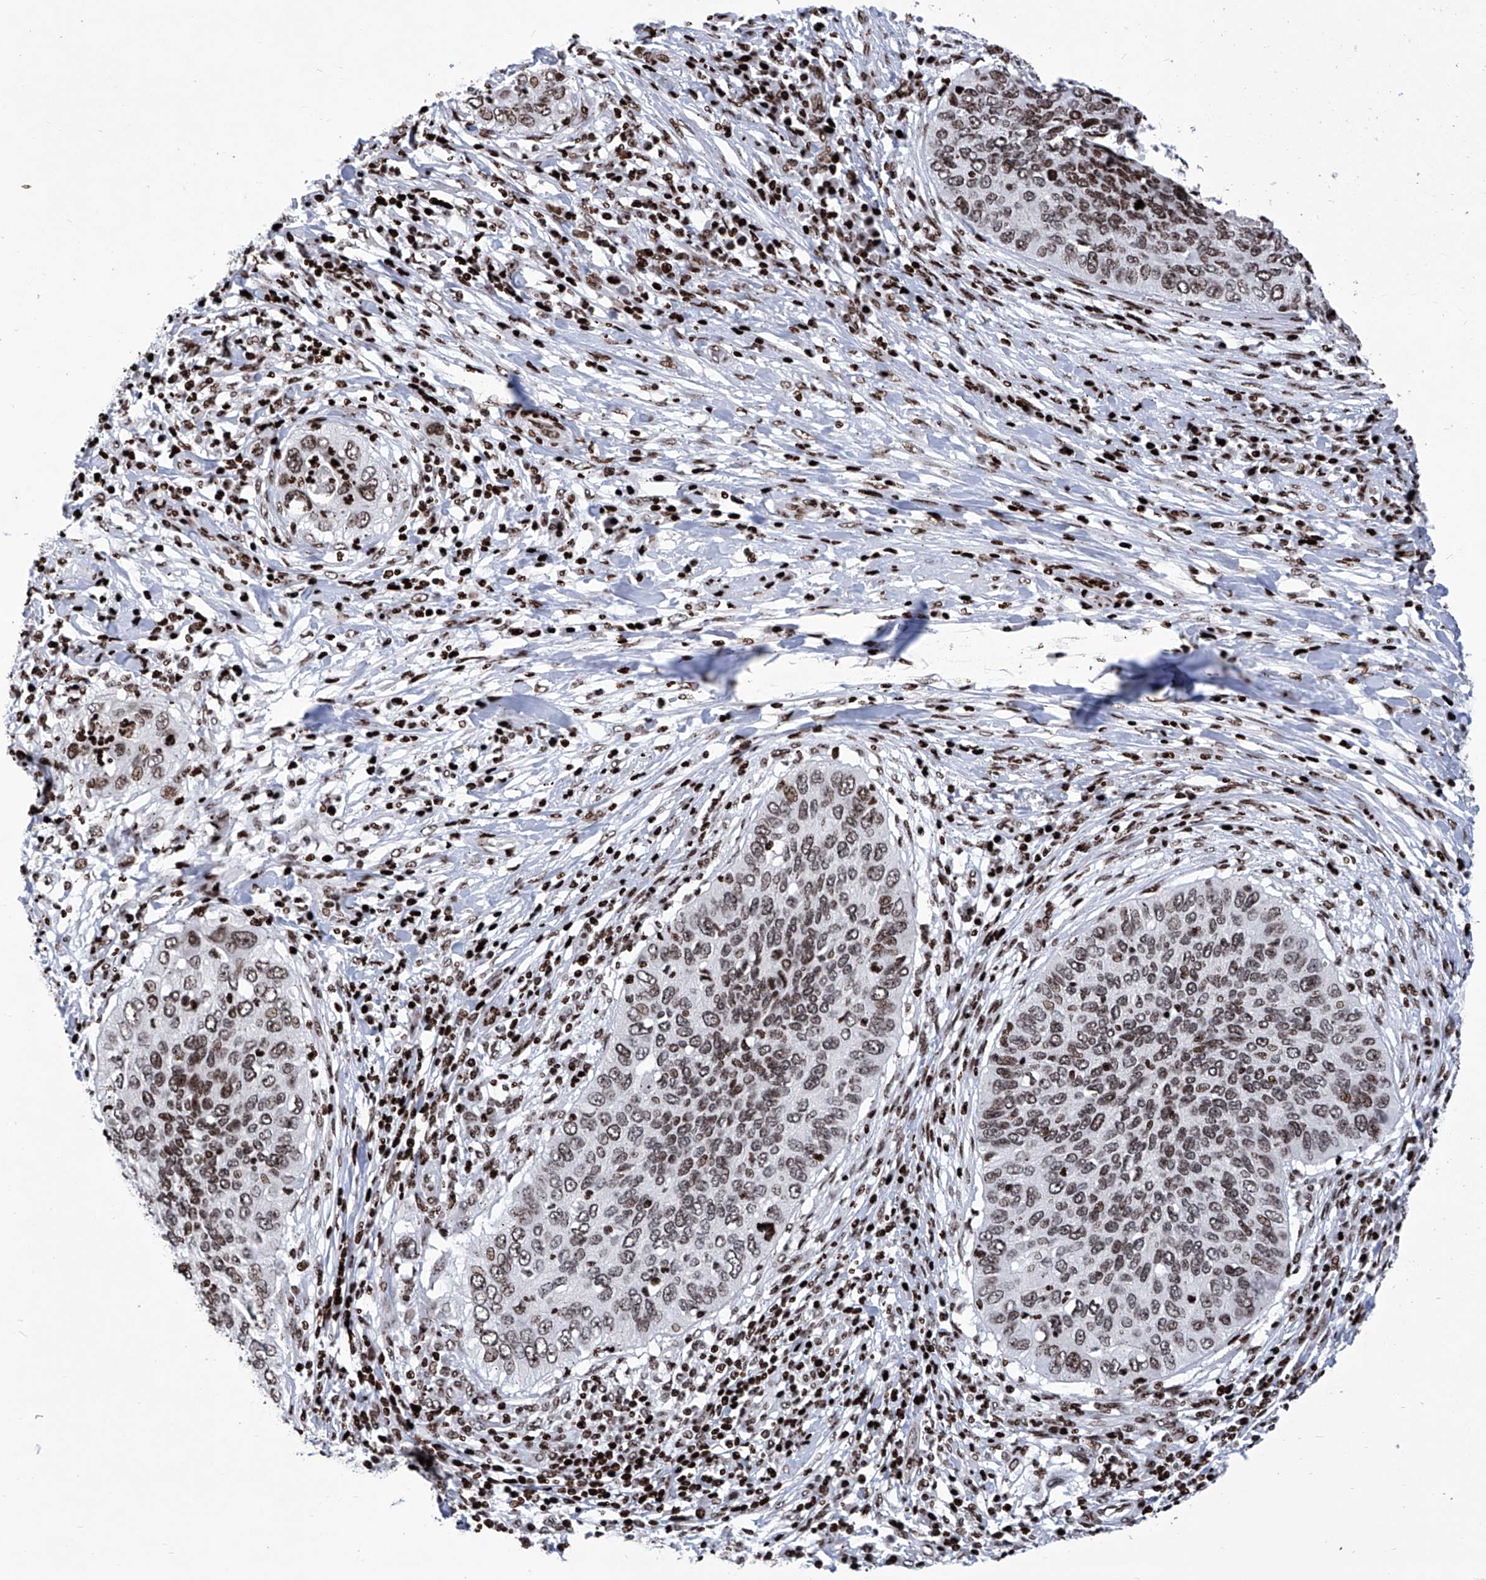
{"staining": {"intensity": "moderate", "quantity": ">75%", "location": "nuclear"}, "tissue": "cervical cancer", "cell_type": "Tumor cells", "image_type": "cancer", "snomed": [{"axis": "morphology", "description": "Squamous cell carcinoma, NOS"}, {"axis": "topography", "description": "Cervix"}], "caption": "Protein staining by immunohistochemistry demonstrates moderate nuclear expression in about >75% of tumor cells in cervical cancer.", "gene": "HEY2", "patient": {"sex": "female", "age": 38}}